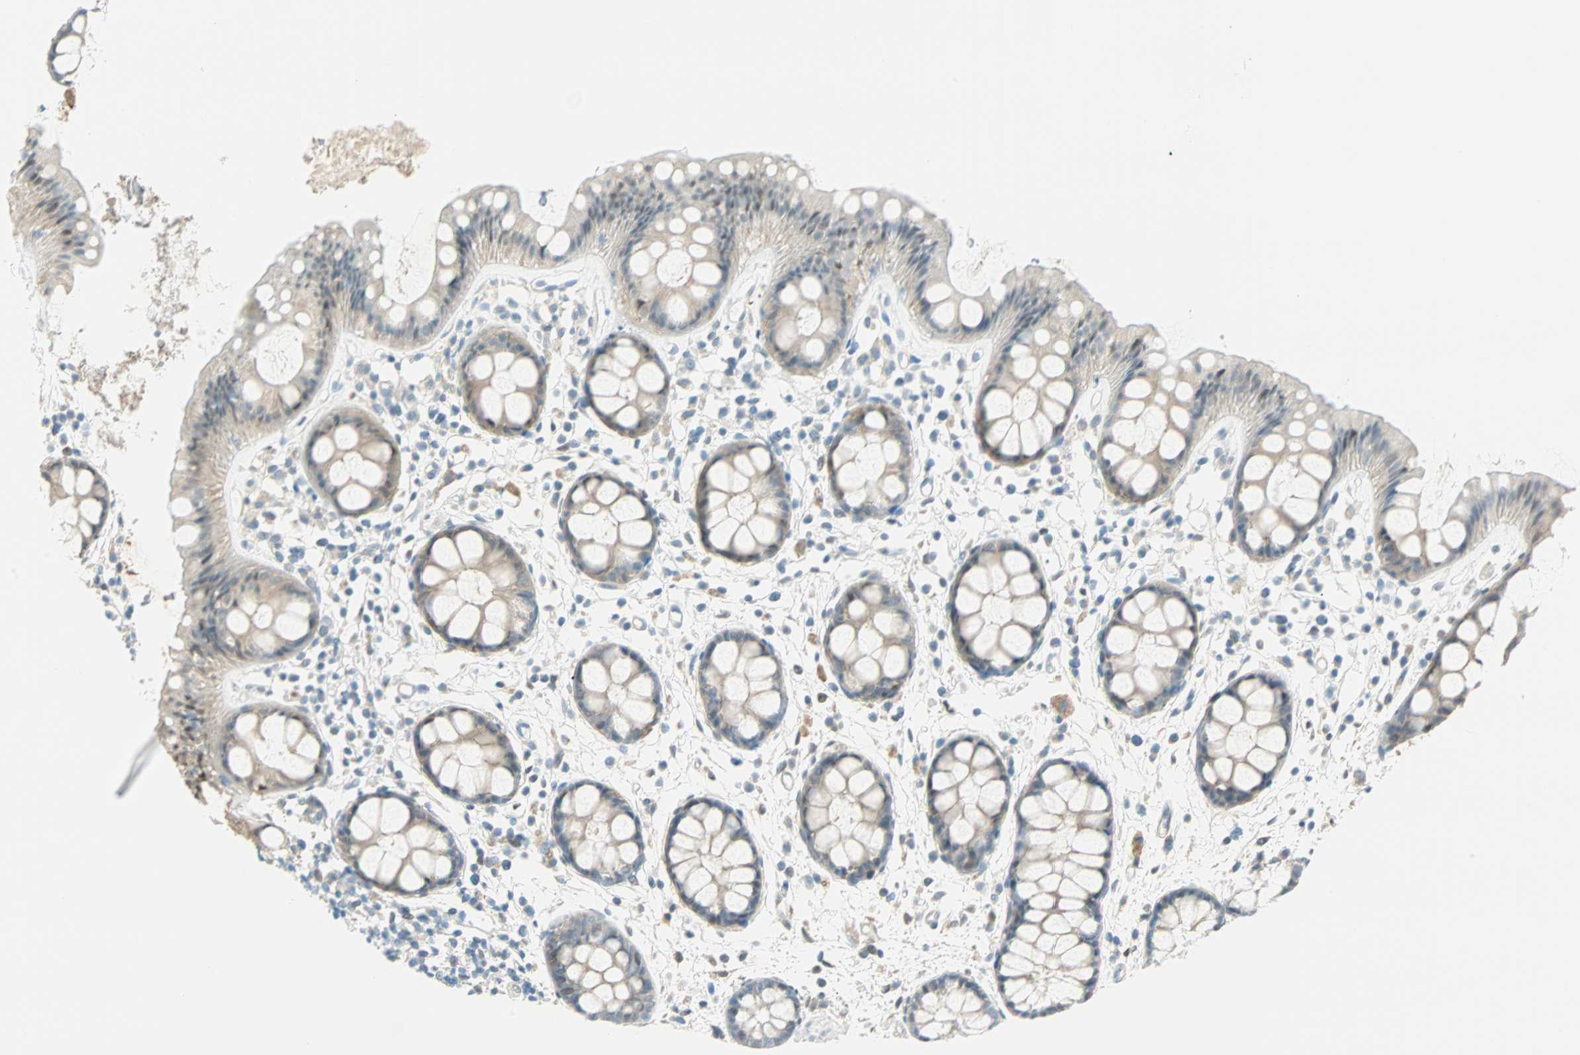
{"staining": {"intensity": "weak", "quantity": ">75%", "location": "cytoplasmic/membranous,nuclear"}, "tissue": "rectum", "cell_type": "Glandular cells", "image_type": "normal", "snomed": [{"axis": "morphology", "description": "Normal tissue, NOS"}, {"axis": "topography", "description": "Rectum"}], "caption": "Protein staining displays weak cytoplasmic/membranous,nuclear staining in approximately >75% of glandular cells in benign rectum. Using DAB (3,3'-diaminobenzidine) (brown) and hematoxylin (blue) stains, captured at high magnification using brightfield microscopy.", "gene": "S100A1", "patient": {"sex": "female", "age": 66}}